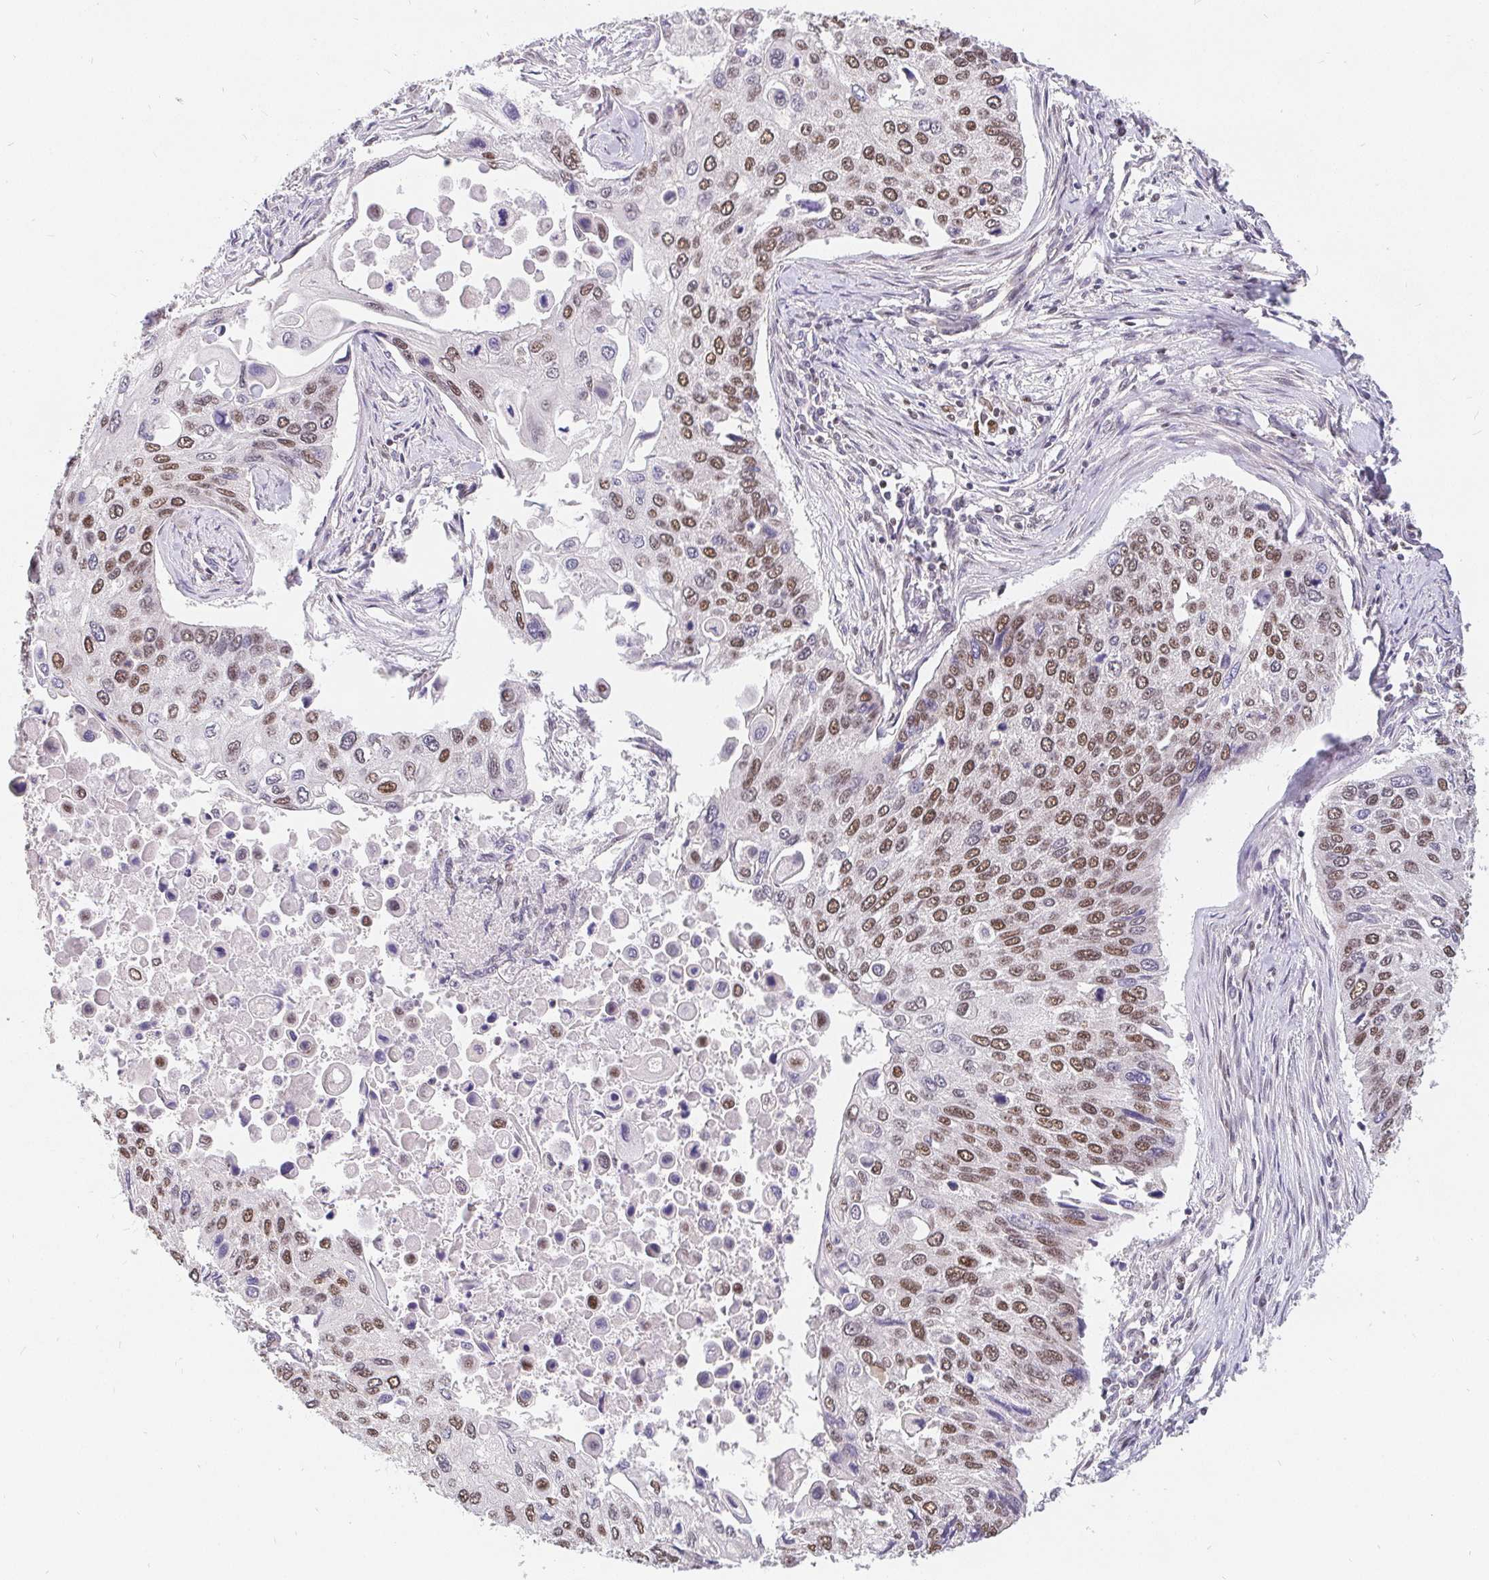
{"staining": {"intensity": "moderate", "quantity": "25%-75%", "location": "nuclear"}, "tissue": "lung cancer", "cell_type": "Tumor cells", "image_type": "cancer", "snomed": [{"axis": "morphology", "description": "Squamous cell carcinoma, NOS"}, {"axis": "morphology", "description": "Squamous cell carcinoma, metastatic, NOS"}, {"axis": "topography", "description": "Lung"}], "caption": "This photomicrograph reveals immunohistochemistry staining of human squamous cell carcinoma (lung), with medium moderate nuclear expression in approximately 25%-75% of tumor cells.", "gene": "POU2F1", "patient": {"sex": "male", "age": 63}}